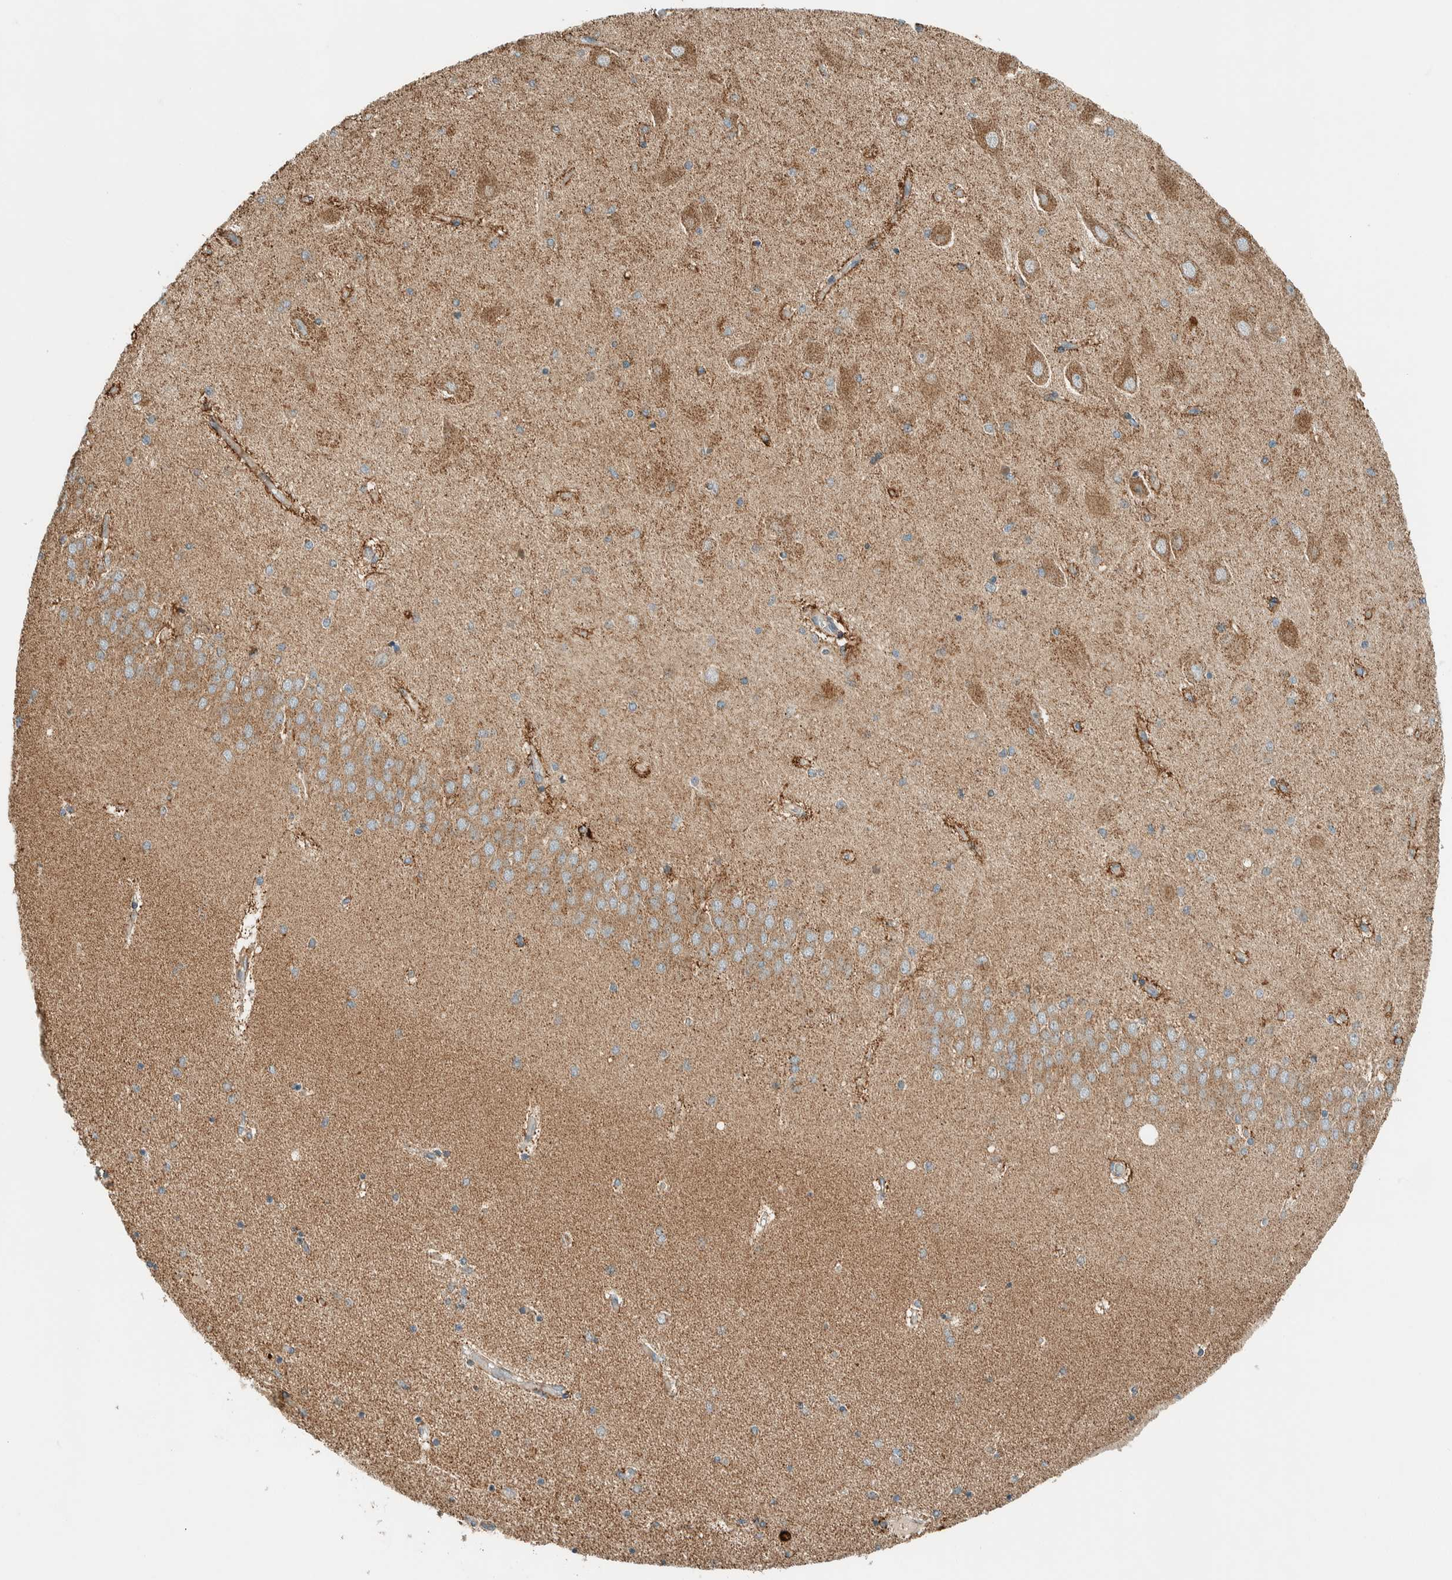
{"staining": {"intensity": "moderate", "quantity": "<25%", "location": "cytoplasmic/membranous"}, "tissue": "hippocampus", "cell_type": "Glial cells", "image_type": "normal", "snomed": [{"axis": "morphology", "description": "Normal tissue, NOS"}, {"axis": "topography", "description": "Hippocampus"}], "caption": "Immunohistochemical staining of benign human hippocampus shows <25% levels of moderate cytoplasmic/membranous protein staining in about <25% of glial cells. The staining is performed using DAB brown chromogen to label protein expression. The nuclei are counter-stained blue using hematoxylin.", "gene": "SPAG5", "patient": {"sex": "female", "age": 54}}